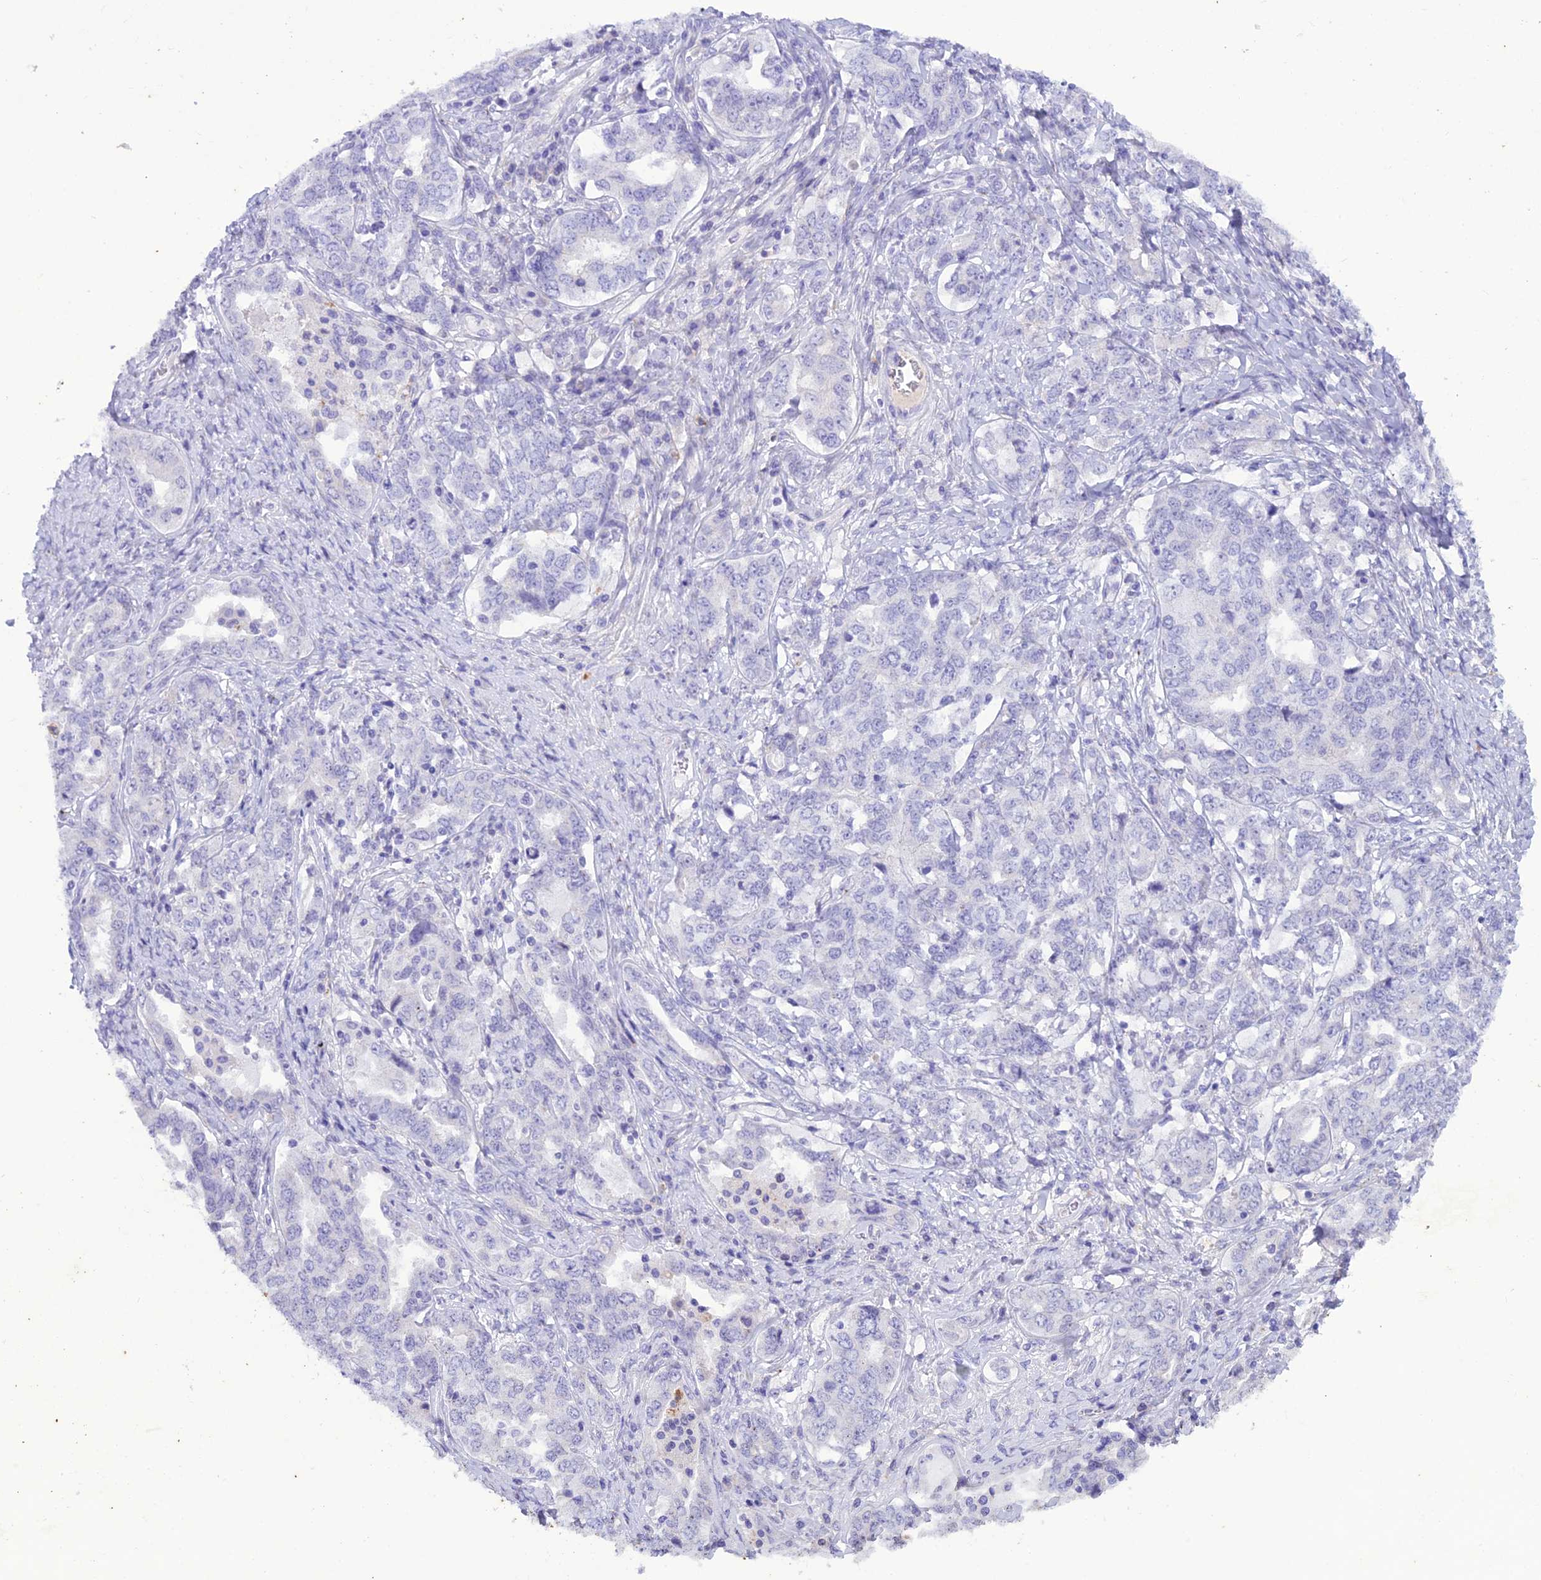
{"staining": {"intensity": "negative", "quantity": "none", "location": "none"}, "tissue": "ovarian cancer", "cell_type": "Tumor cells", "image_type": "cancer", "snomed": [{"axis": "morphology", "description": "Carcinoma, endometroid"}, {"axis": "topography", "description": "Ovary"}], "caption": "IHC micrograph of neoplastic tissue: ovarian endometroid carcinoma stained with DAB shows no significant protein expression in tumor cells. (Immunohistochemistry, brightfield microscopy, high magnification).", "gene": "IFT172", "patient": {"sex": "female", "age": 62}}